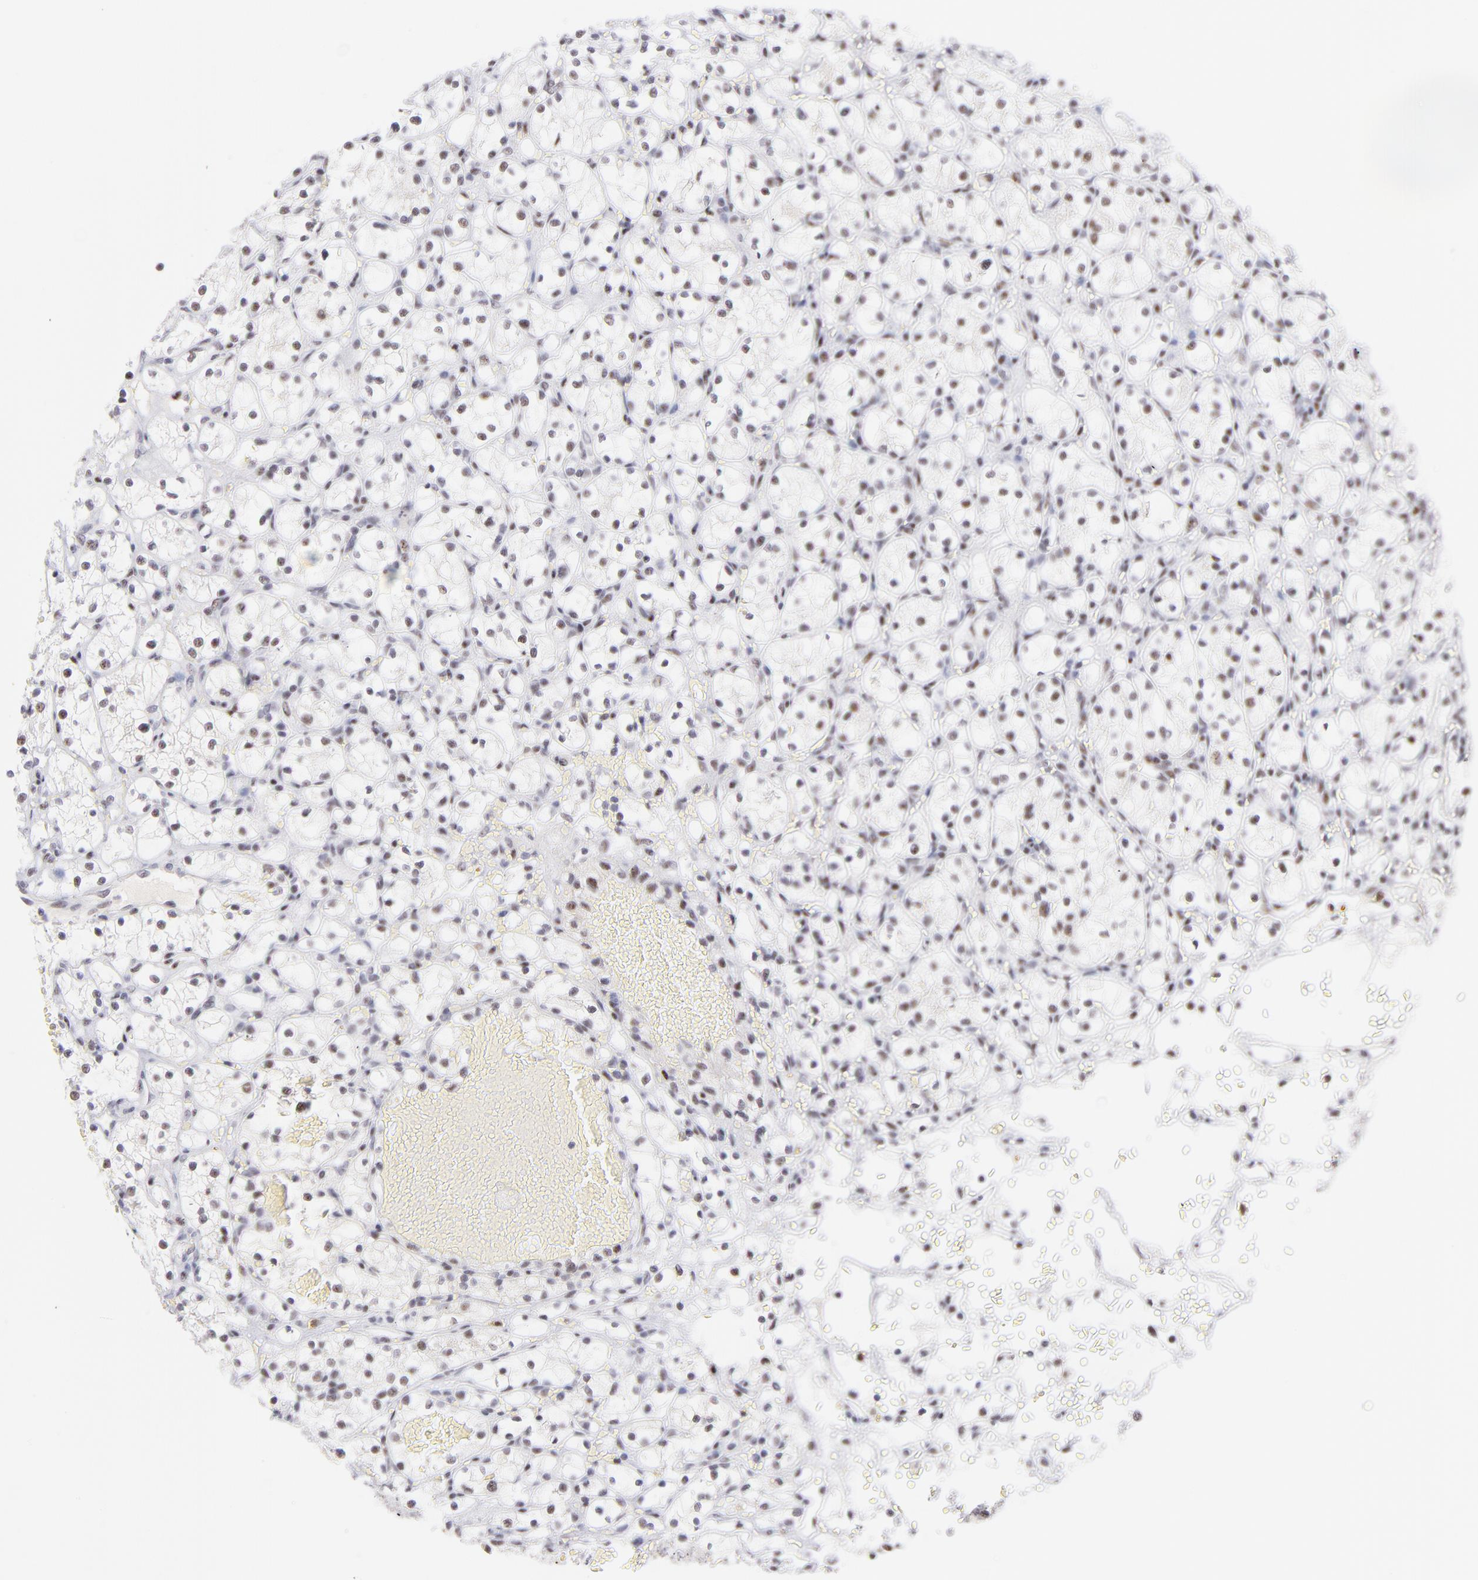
{"staining": {"intensity": "moderate", "quantity": "25%-75%", "location": "nuclear"}, "tissue": "renal cancer", "cell_type": "Tumor cells", "image_type": "cancer", "snomed": [{"axis": "morphology", "description": "Adenocarcinoma, NOS"}, {"axis": "topography", "description": "Kidney"}], "caption": "Human renal adenocarcinoma stained with a protein marker exhibits moderate staining in tumor cells.", "gene": "CDC25C", "patient": {"sex": "female", "age": 60}}